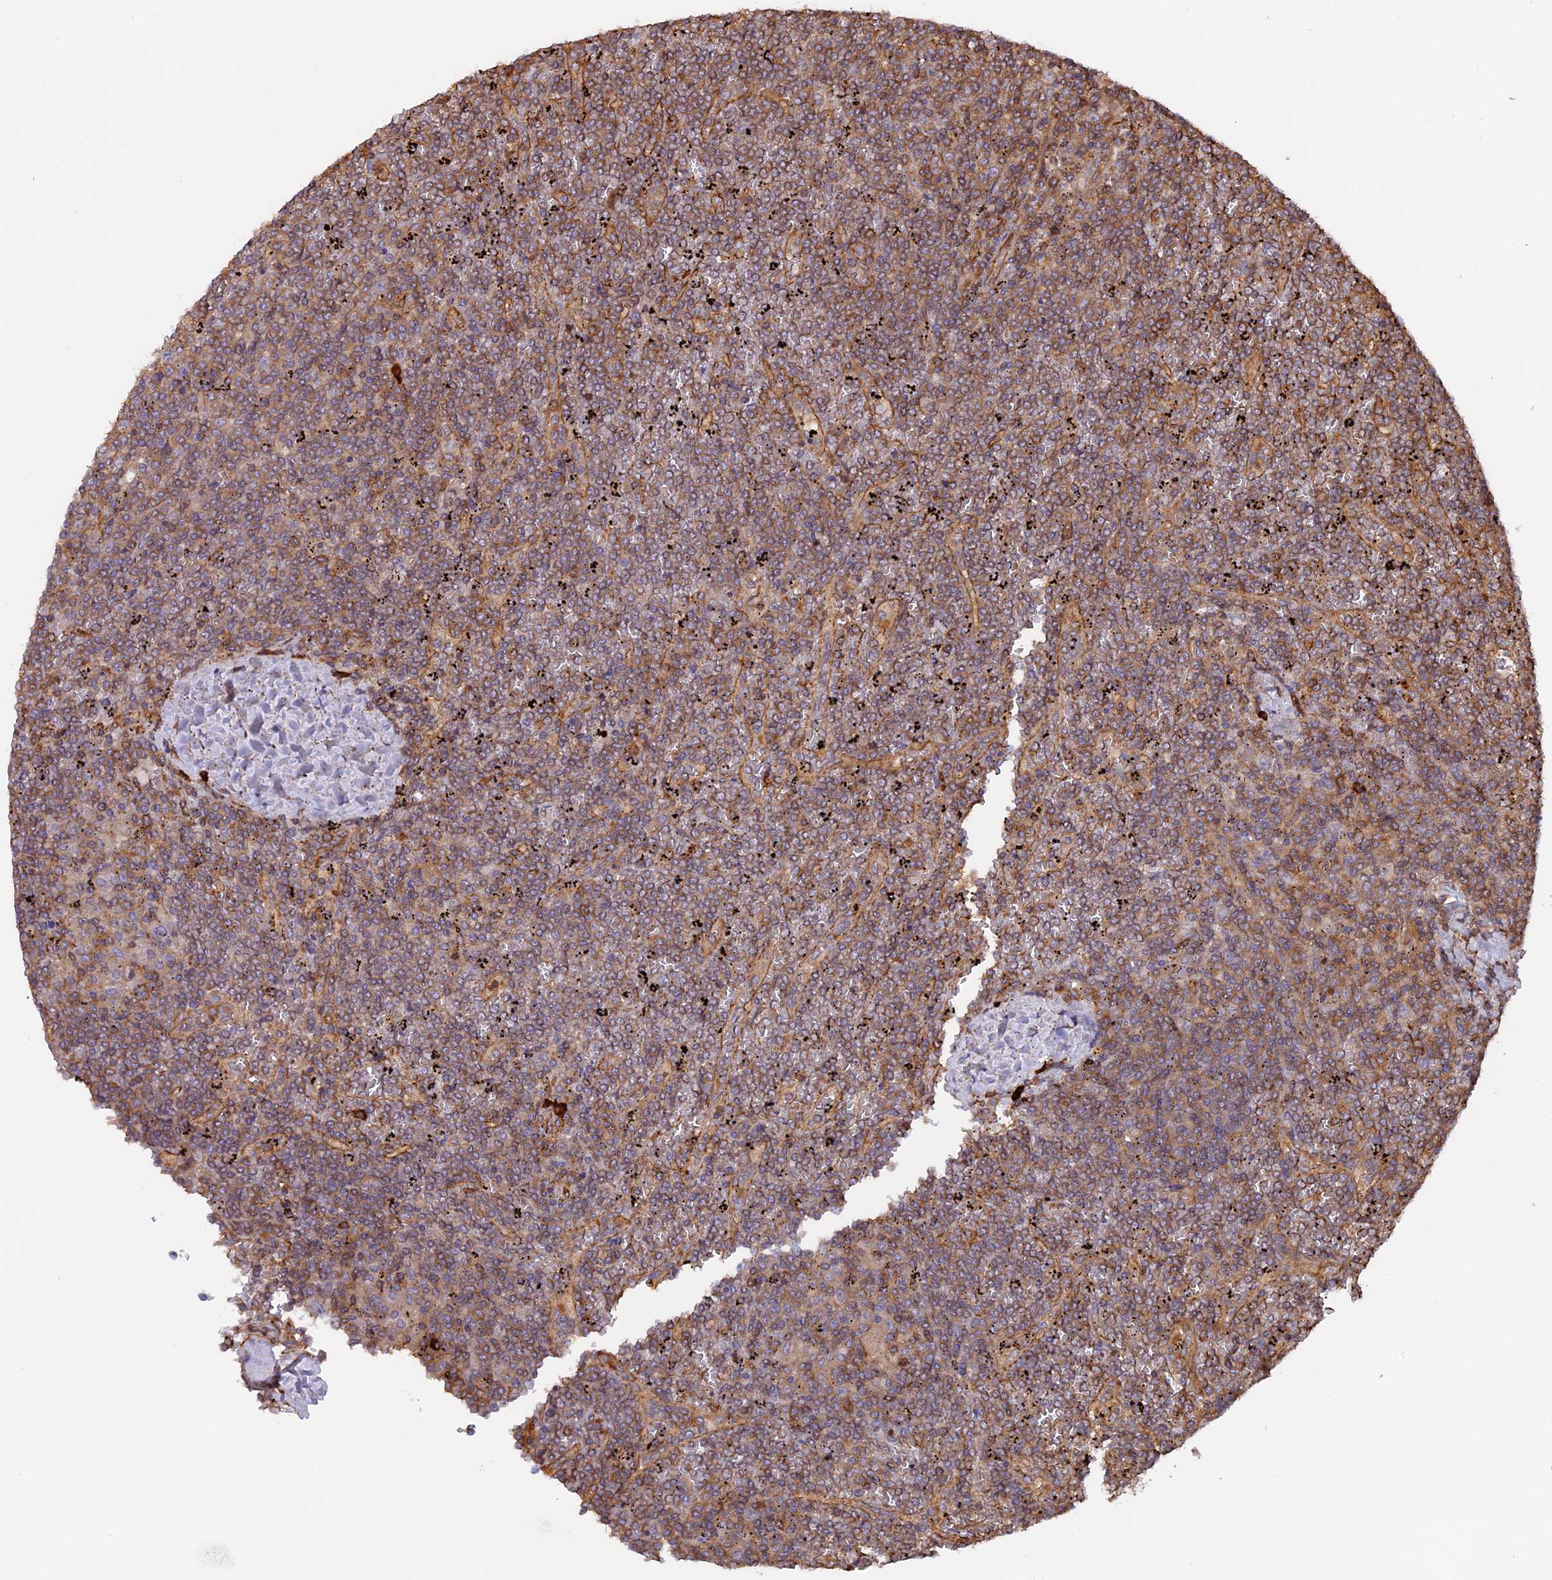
{"staining": {"intensity": "moderate", "quantity": ">75%", "location": "cytoplasmic/membranous"}, "tissue": "lymphoma", "cell_type": "Tumor cells", "image_type": "cancer", "snomed": [{"axis": "morphology", "description": "Malignant lymphoma, non-Hodgkin's type, Low grade"}, {"axis": "topography", "description": "Spleen"}], "caption": "A brown stain labels moderate cytoplasmic/membranous staining of a protein in human lymphoma tumor cells.", "gene": "GAS8", "patient": {"sex": "female", "age": 19}}